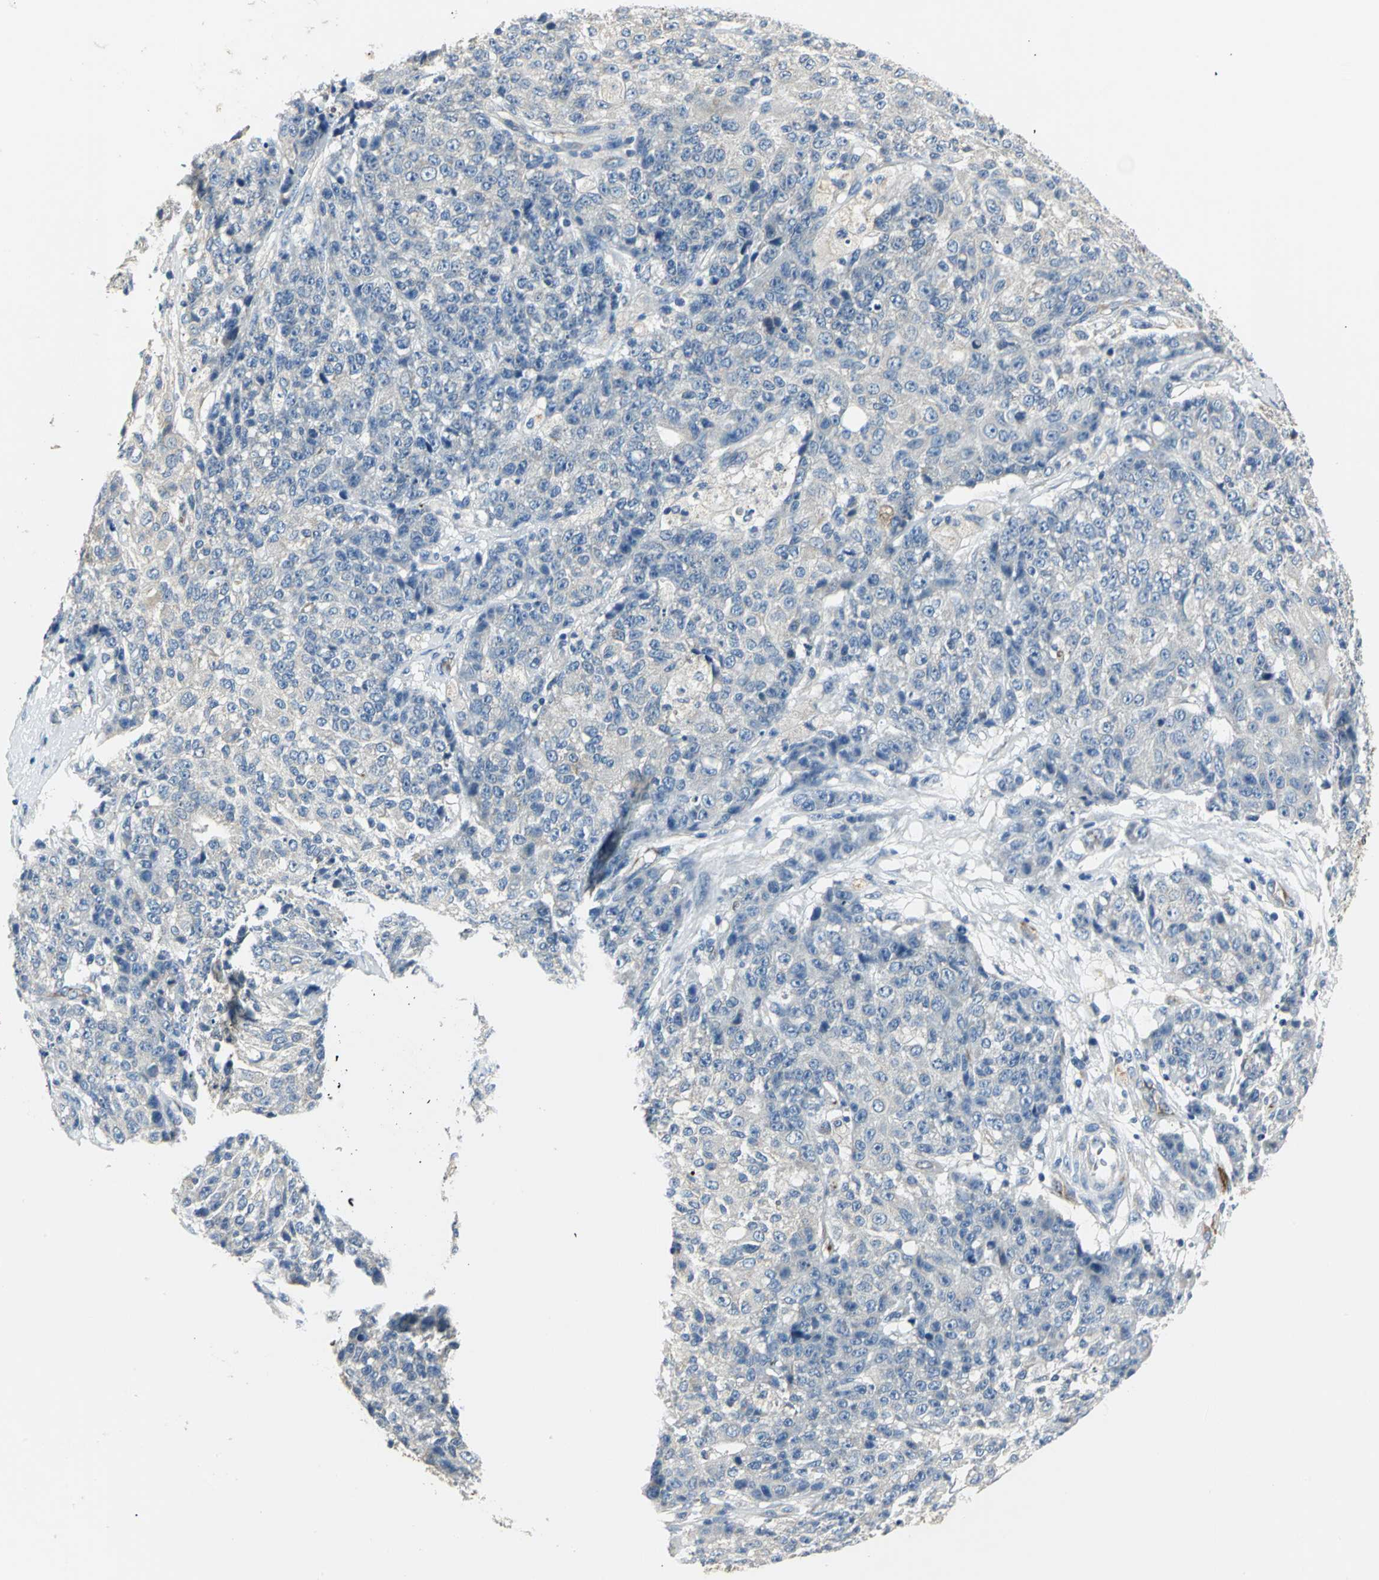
{"staining": {"intensity": "weak", "quantity": "25%-75%", "location": "cytoplasmic/membranous"}, "tissue": "ovarian cancer", "cell_type": "Tumor cells", "image_type": "cancer", "snomed": [{"axis": "morphology", "description": "Carcinoma, endometroid"}, {"axis": "topography", "description": "Ovary"}], "caption": "Endometroid carcinoma (ovarian) tissue exhibits weak cytoplasmic/membranous staining in approximately 25%-75% of tumor cells, visualized by immunohistochemistry.", "gene": "B3GNT2", "patient": {"sex": "female", "age": 42}}